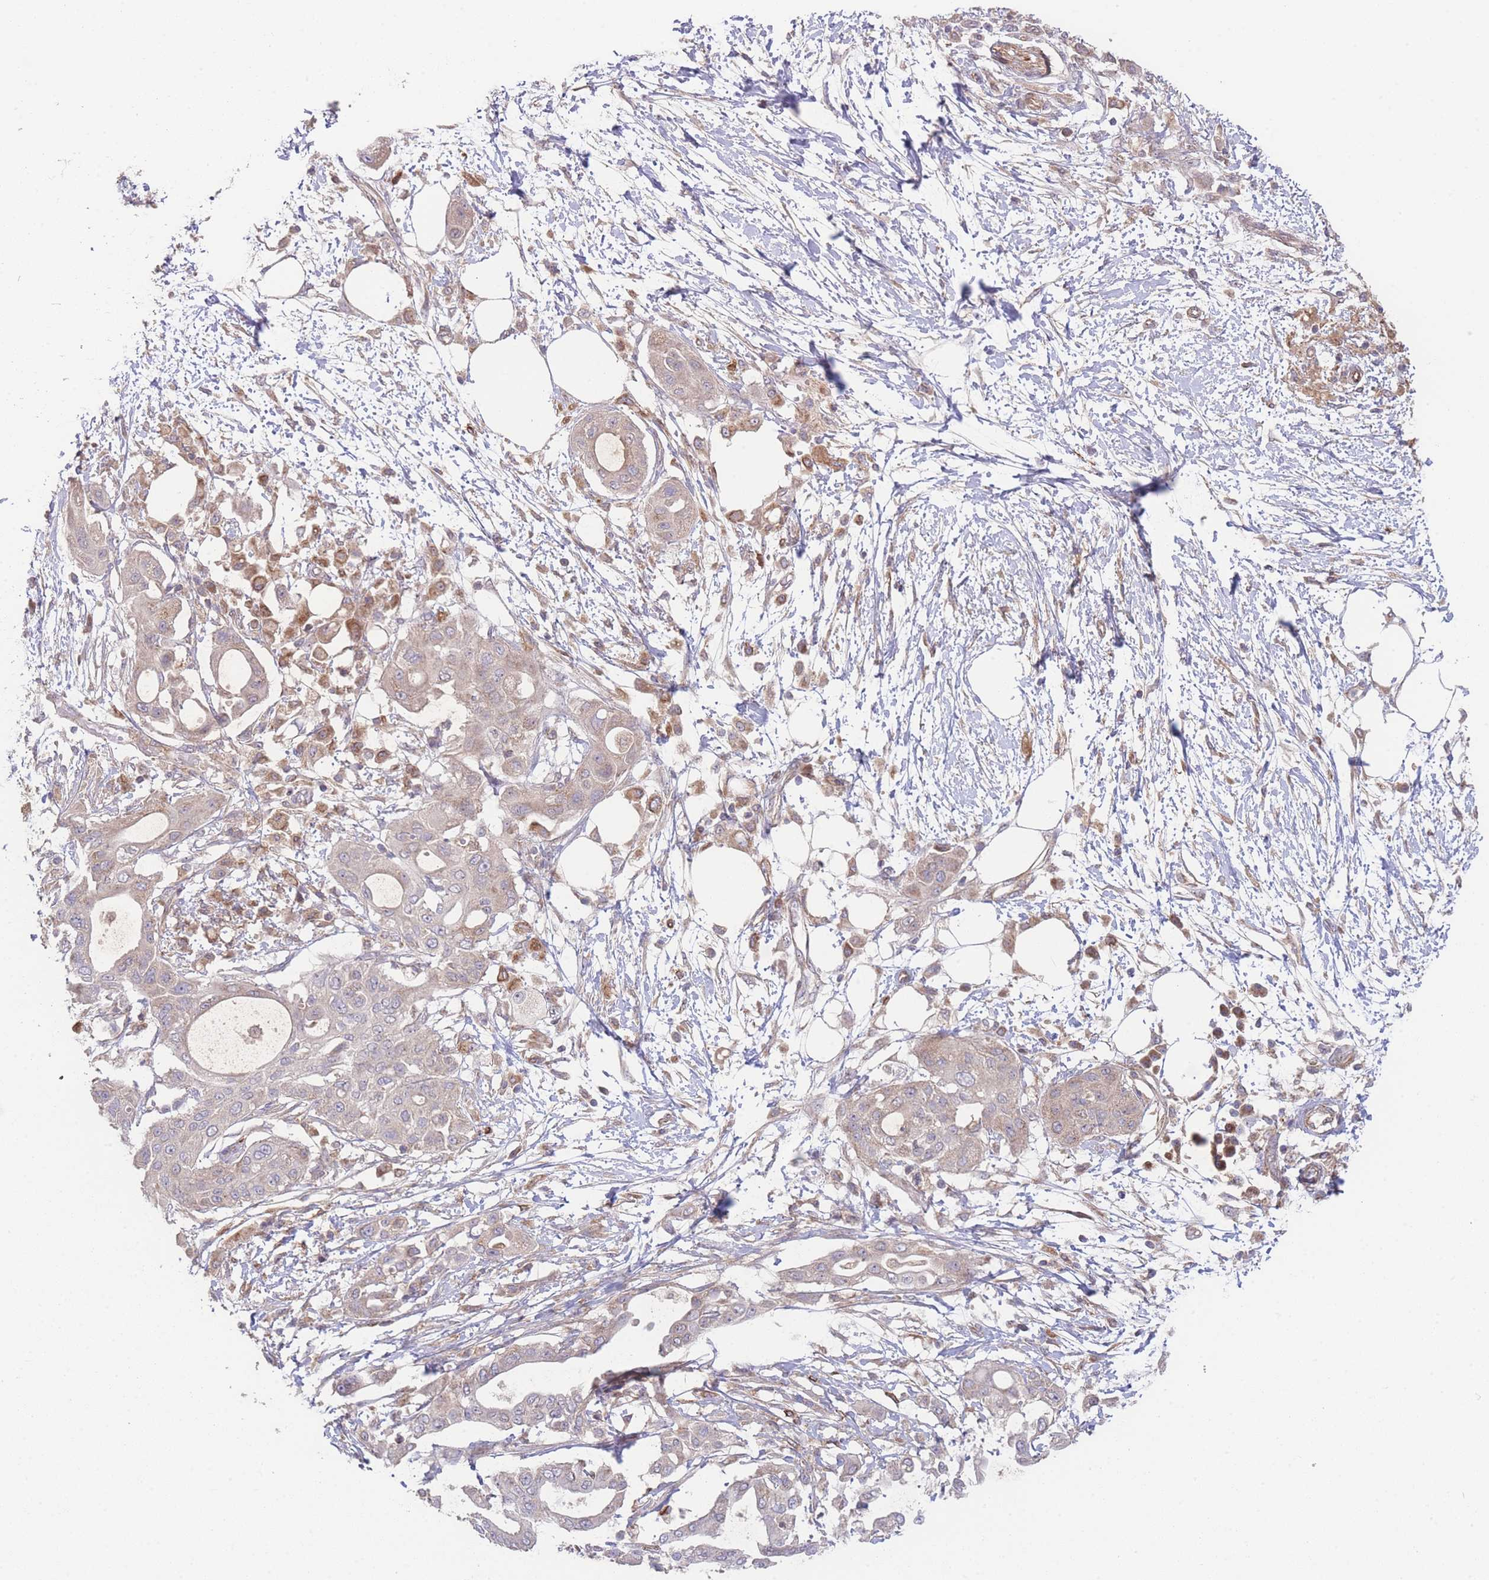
{"staining": {"intensity": "negative", "quantity": "none", "location": "none"}, "tissue": "pancreatic cancer", "cell_type": "Tumor cells", "image_type": "cancer", "snomed": [{"axis": "morphology", "description": "Adenocarcinoma, NOS"}, {"axis": "topography", "description": "Pancreas"}], "caption": "Human adenocarcinoma (pancreatic) stained for a protein using IHC displays no staining in tumor cells.", "gene": "PXMP4", "patient": {"sex": "male", "age": 68}}